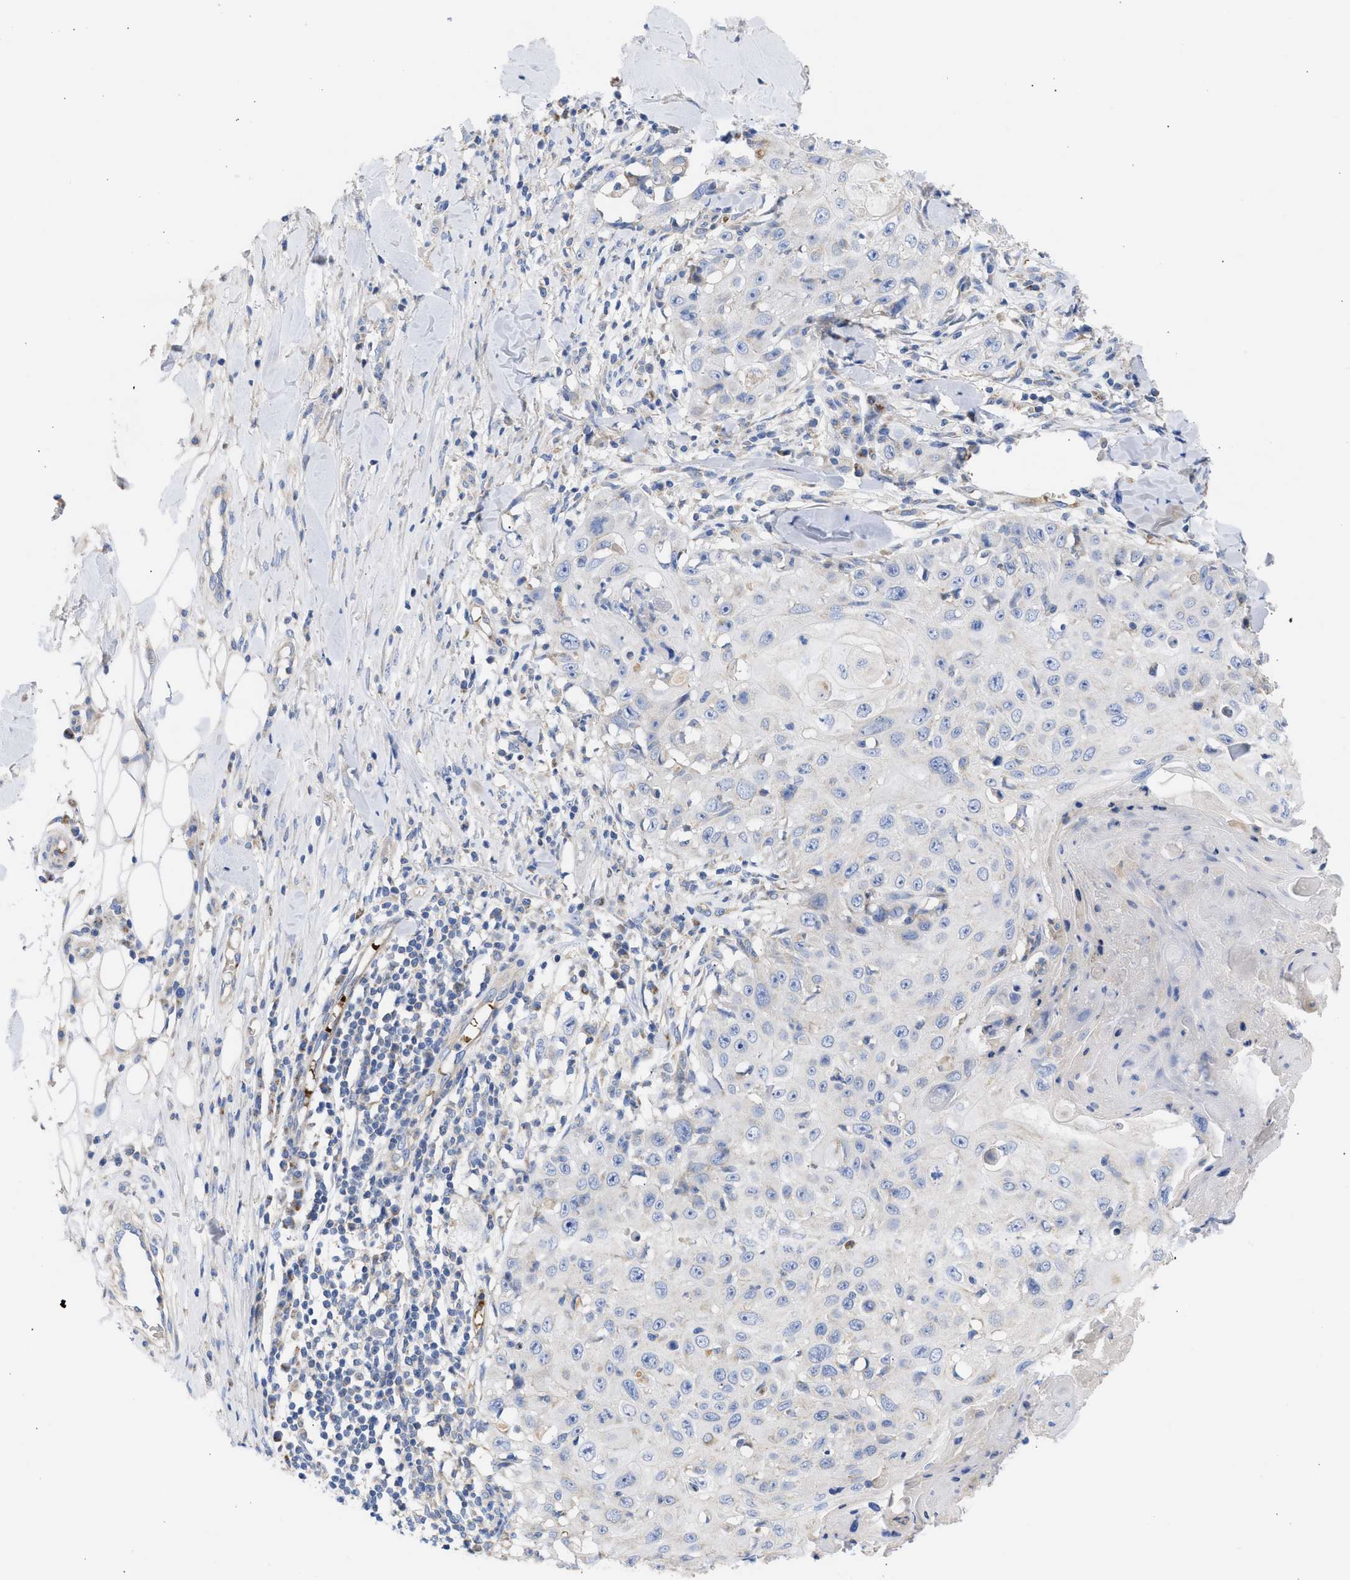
{"staining": {"intensity": "negative", "quantity": "none", "location": "none"}, "tissue": "skin cancer", "cell_type": "Tumor cells", "image_type": "cancer", "snomed": [{"axis": "morphology", "description": "Squamous cell carcinoma, NOS"}, {"axis": "topography", "description": "Skin"}], "caption": "The immunohistochemistry micrograph has no significant positivity in tumor cells of squamous cell carcinoma (skin) tissue.", "gene": "BTG3", "patient": {"sex": "male", "age": 86}}